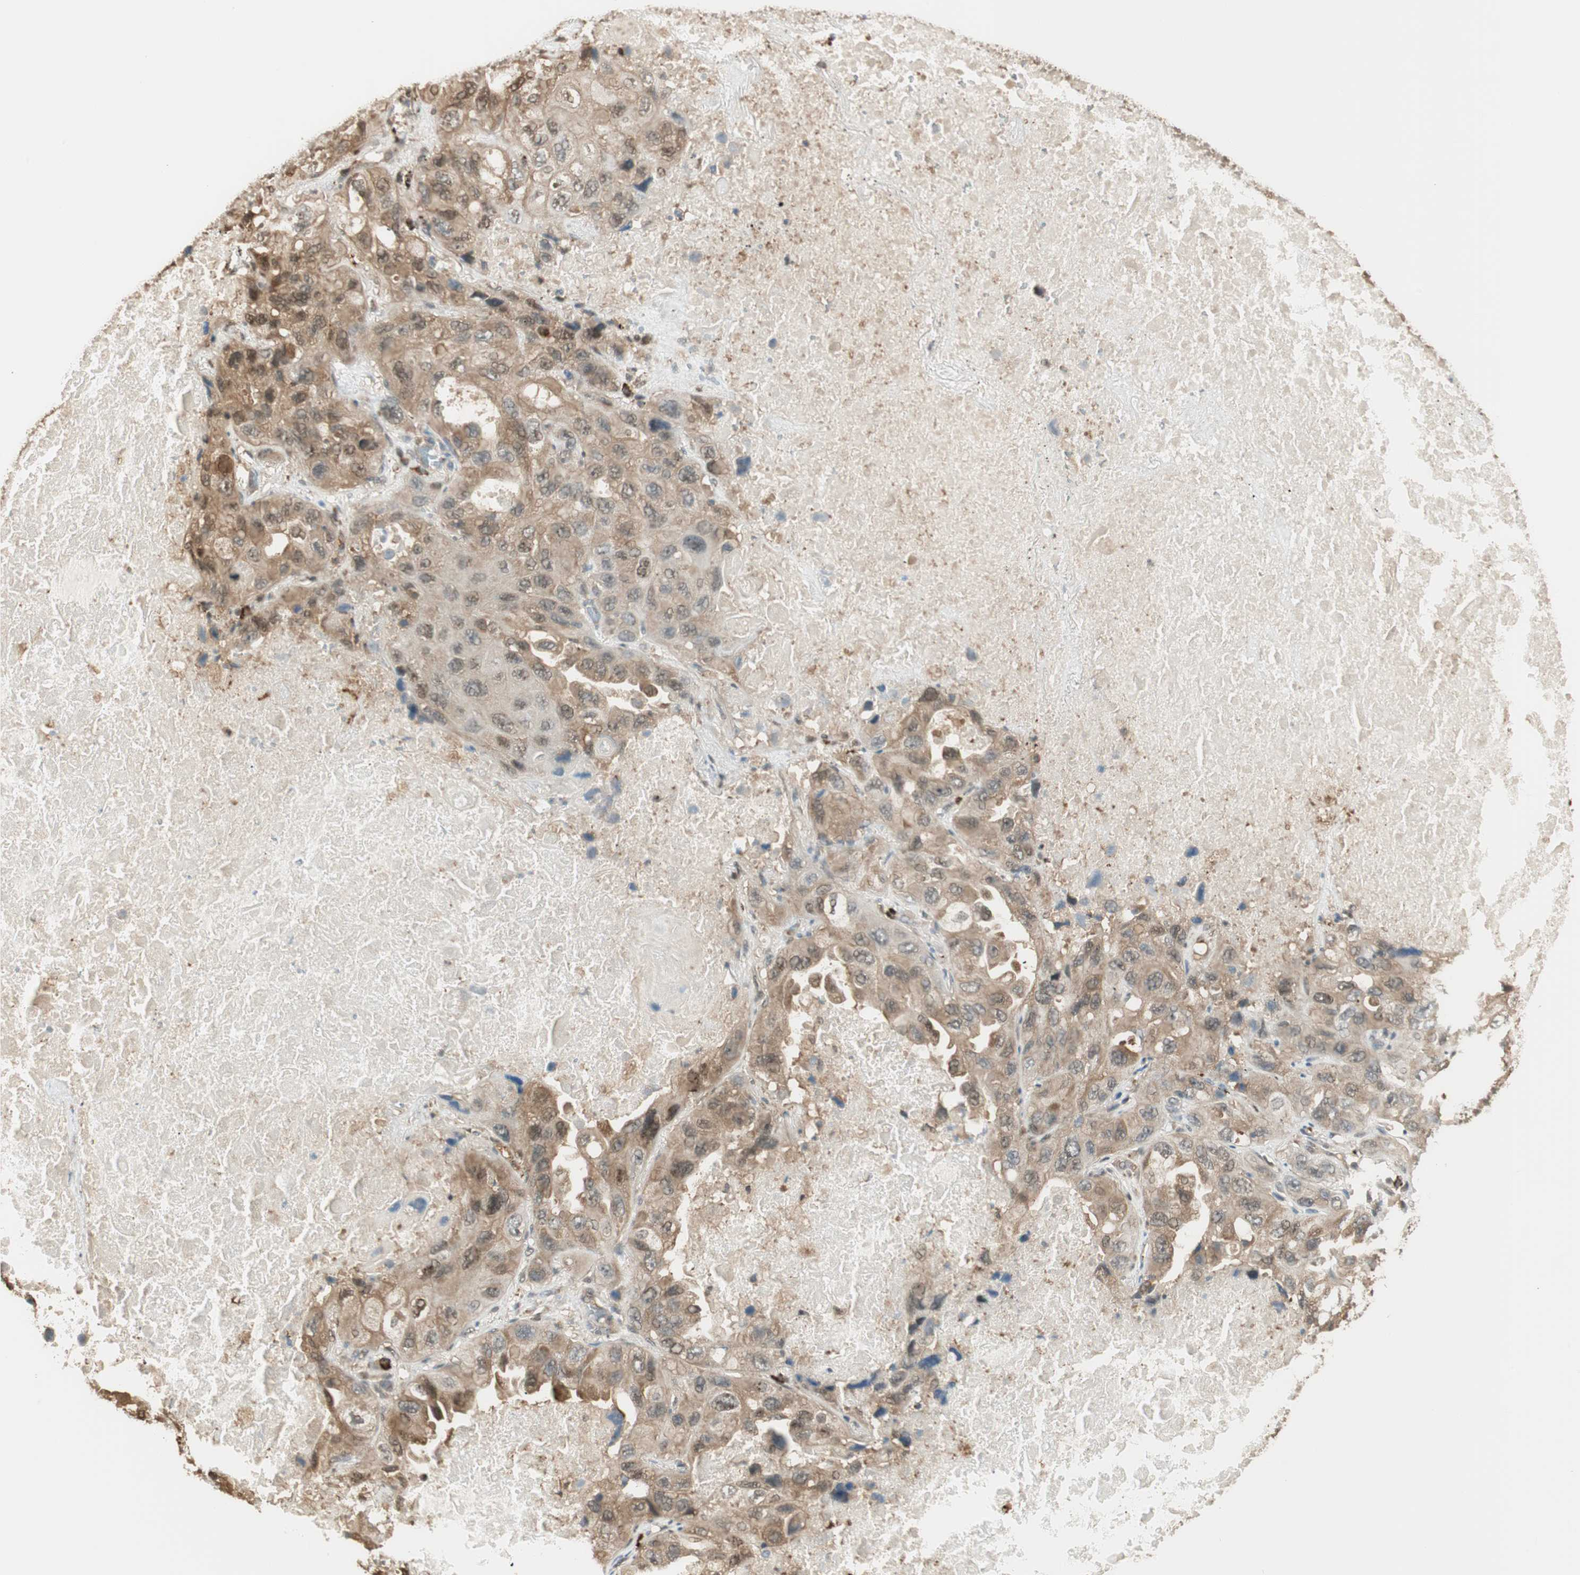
{"staining": {"intensity": "moderate", "quantity": ">75%", "location": "cytoplasmic/membranous"}, "tissue": "lung cancer", "cell_type": "Tumor cells", "image_type": "cancer", "snomed": [{"axis": "morphology", "description": "Squamous cell carcinoma, NOS"}, {"axis": "topography", "description": "Lung"}], "caption": "Immunohistochemical staining of human squamous cell carcinoma (lung) shows medium levels of moderate cytoplasmic/membranous protein staining in about >75% of tumor cells. The staining is performed using DAB brown chromogen to label protein expression. The nuclei are counter-stained blue using hematoxylin.", "gene": "ZNF443", "patient": {"sex": "female", "age": 73}}